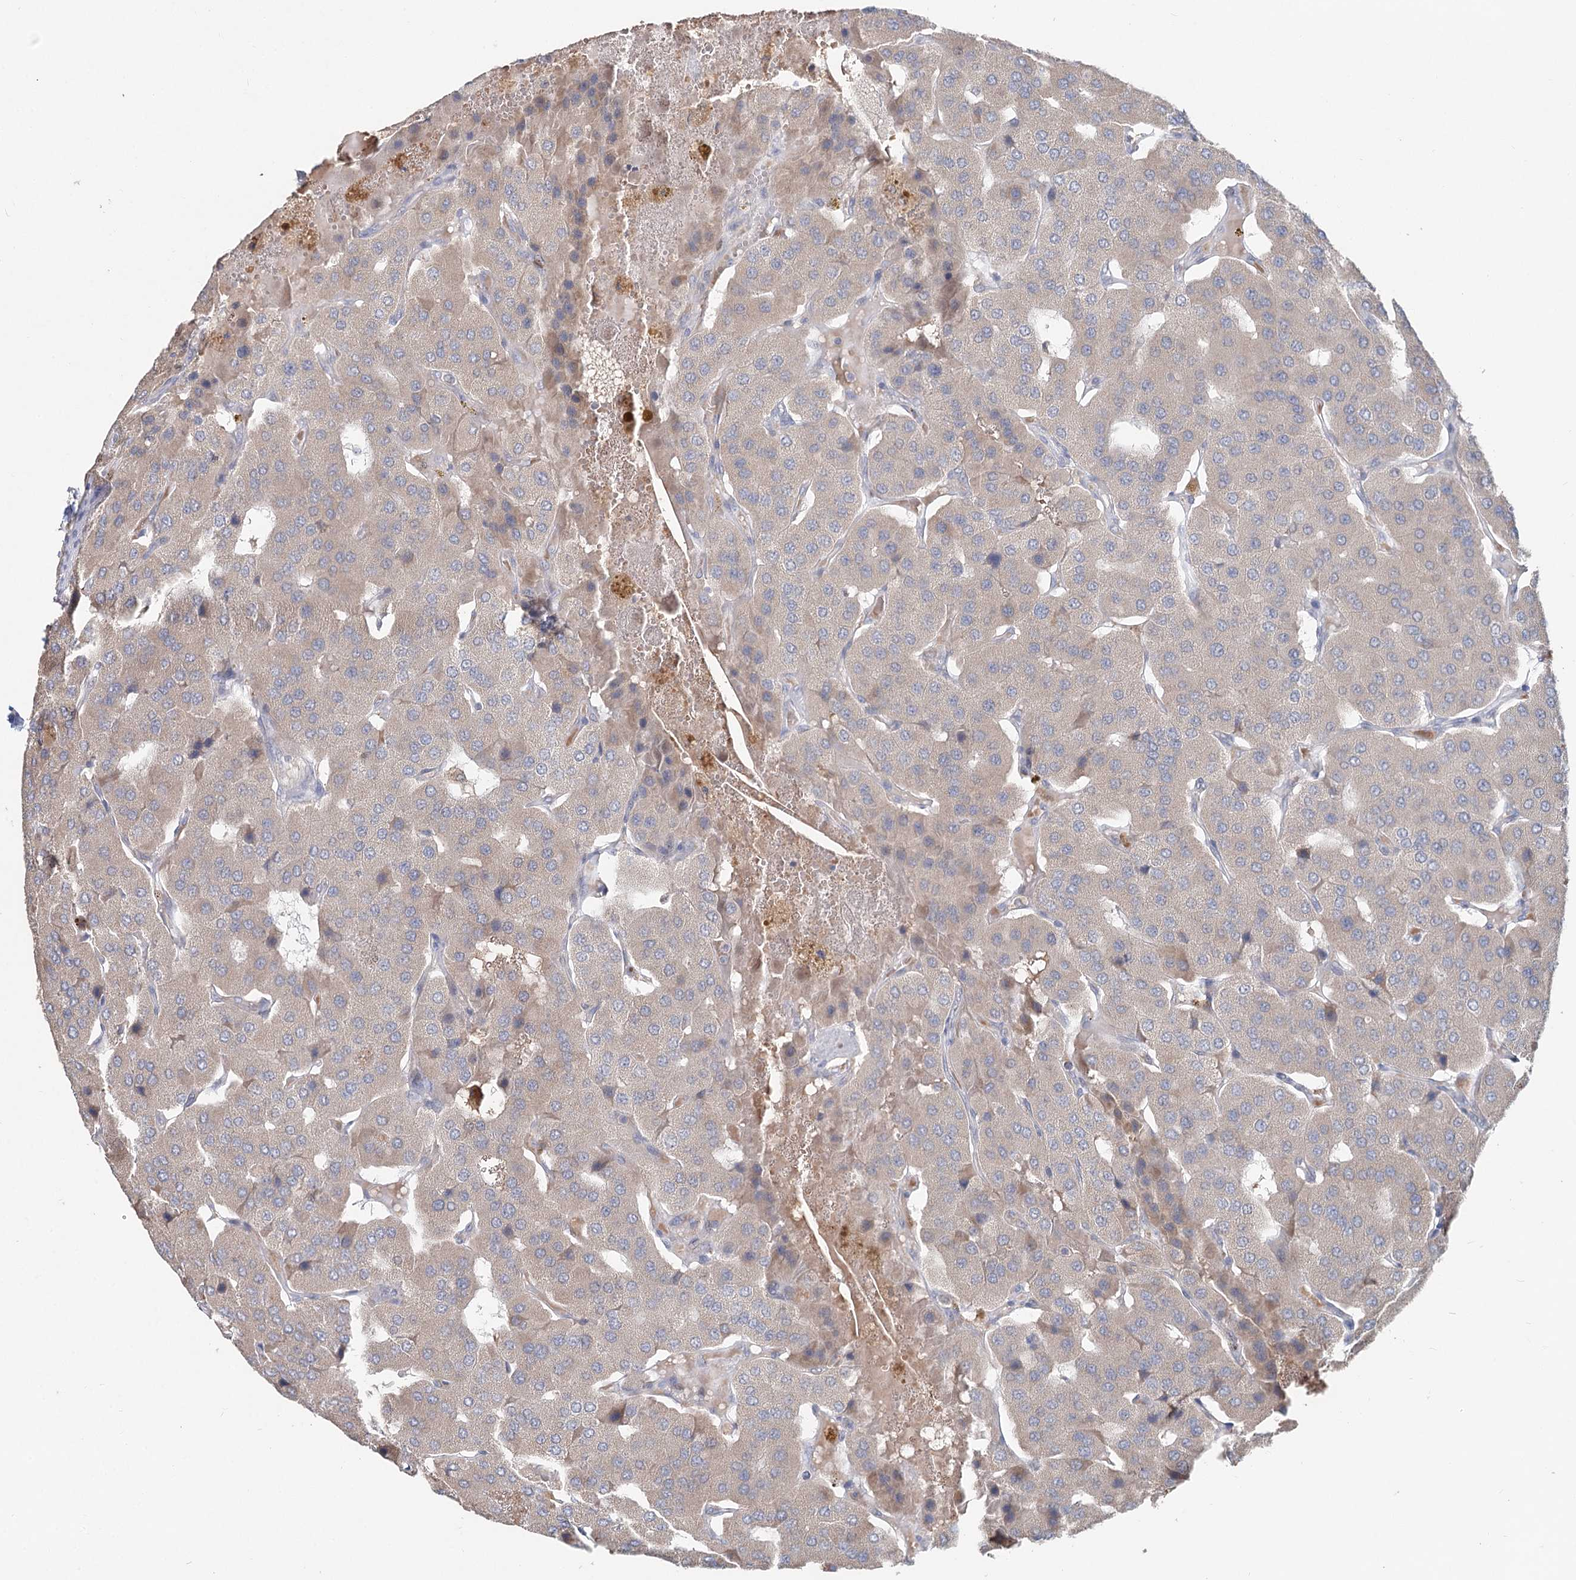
{"staining": {"intensity": "negative", "quantity": "none", "location": "none"}, "tissue": "parathyroid gland", "cell_type": "Glandular cells", "image_type": "normal", "snomed": [{"axis": "morphology", "description": "Normal tissue, NOS"}, {"axis": "morphology", "description": "Adenoma, NOS"}, {"axis": "topography", "description": "Parathyroid gland"}], "caption": "The IHC histopathology image has no significant positivity in glandular cells of parathyroid gland. Brightfield microscopy of immunohistochemistry stained with DAB (3,3'-diaminobenzidine) (brown) and hematoxylin (blue), captured at high magnification.", "gene": "FBXO7", "patient": {"sex": "female", "age": 86}}